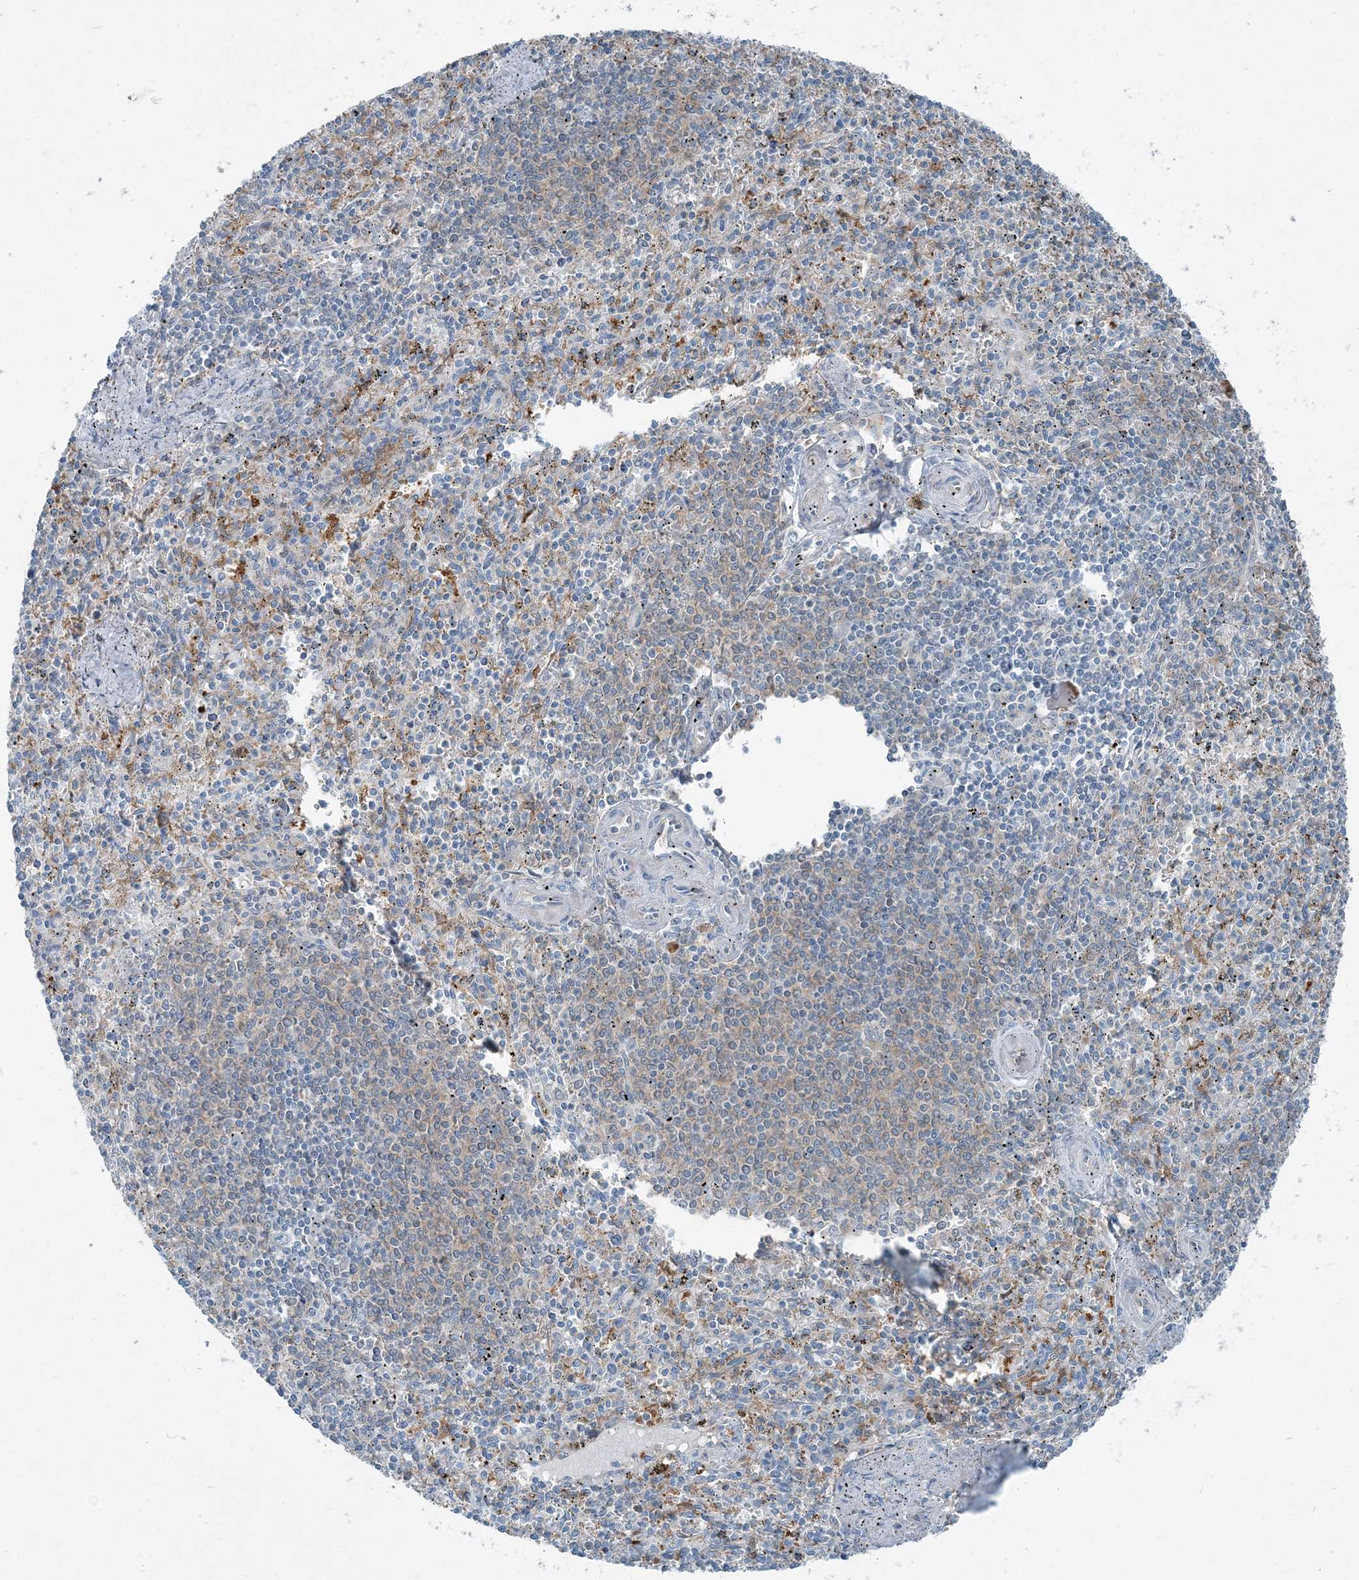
{"staining": {"intensity": "moderate", "quantity": "<25%", "location": "cytoplasmic/membranous"}, "tissue": "spleen", "cell_type": "Cells in red pulp", "image_type": "normal", "snomed": [{"axis": "morphology", "description": "Normal tissue, NOS"}, {"axis": "topography", "description": "Spleen"}], "caption": "A high-resolution photomicrograph shows immunohistochemistry (IHC) staining of benign spleen, which exhibits moderate cytoplasmic/membranous staining in about <25% of cells in red pulp.", "gene": "ARMH1", "patient": {"sex": "male", "age": 72}}